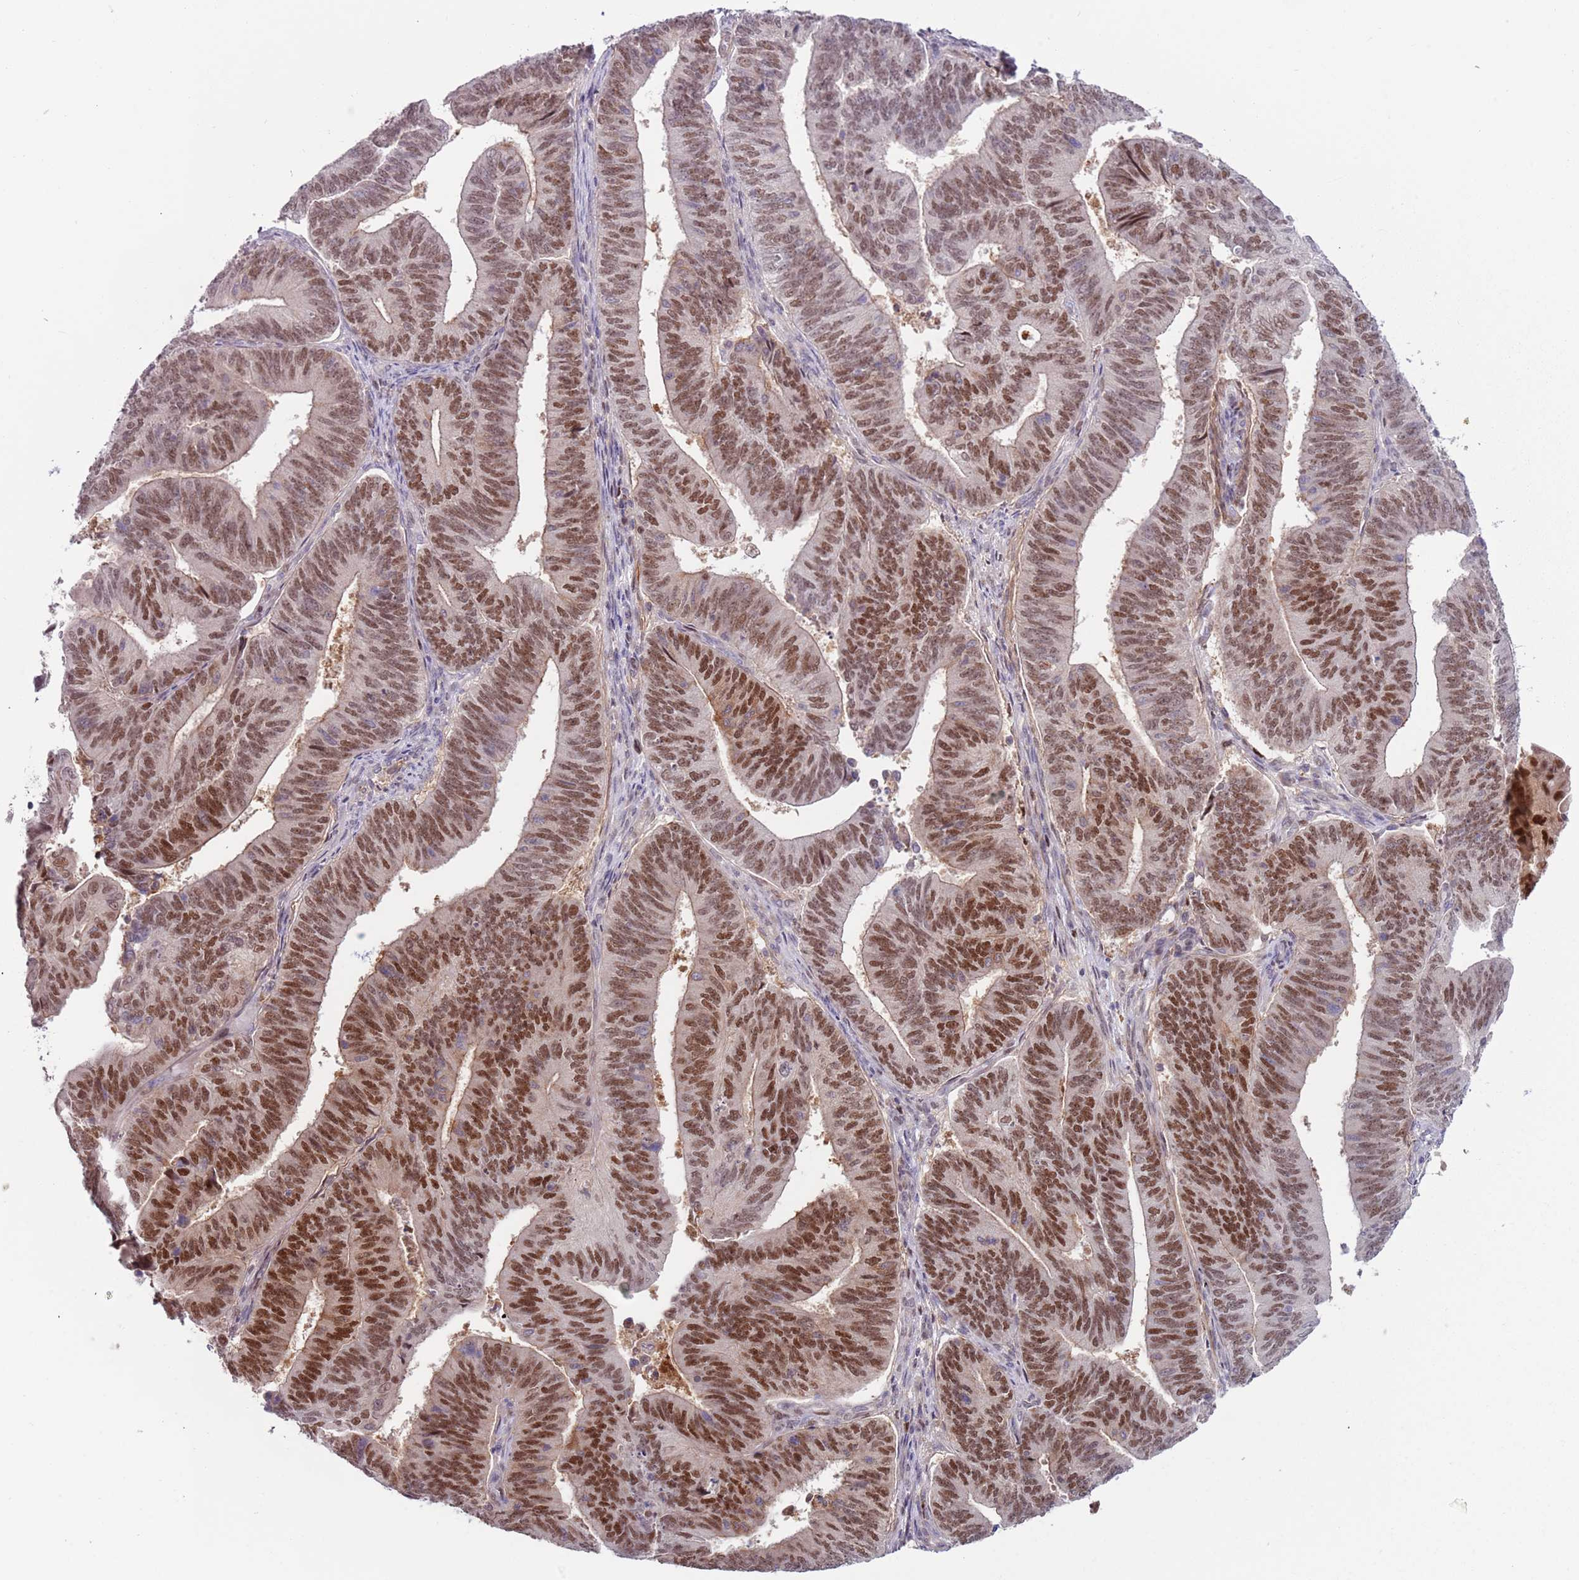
{"staining": {"intensity": "strong", "quantity": "25%-75%", "location": "nuclear"}, "tissue": "endometrial cancer", "cell_type": "Tumor cells", "image_type": "cancer", "snomed": [{"axis": "morphology", "description": "Adenocarcinoma, NOS"}, {"axis": "topography", "description": "Endometrium"}], "caption": "High-magnification brightfield microscopy of endometrial adenocarcinoma stained with DAB (brown) and counterstained with hematoxylin (blue). tumor cells exhibit strong nuclear staining is present in approximately25%-75% of cells. Using DAB (brown) and hematoxylin (blue) stains, captured at high magnification using brightfield microscopy.", "gene": "RMND5B", "patient": {"sex": "female", "age": 70}}